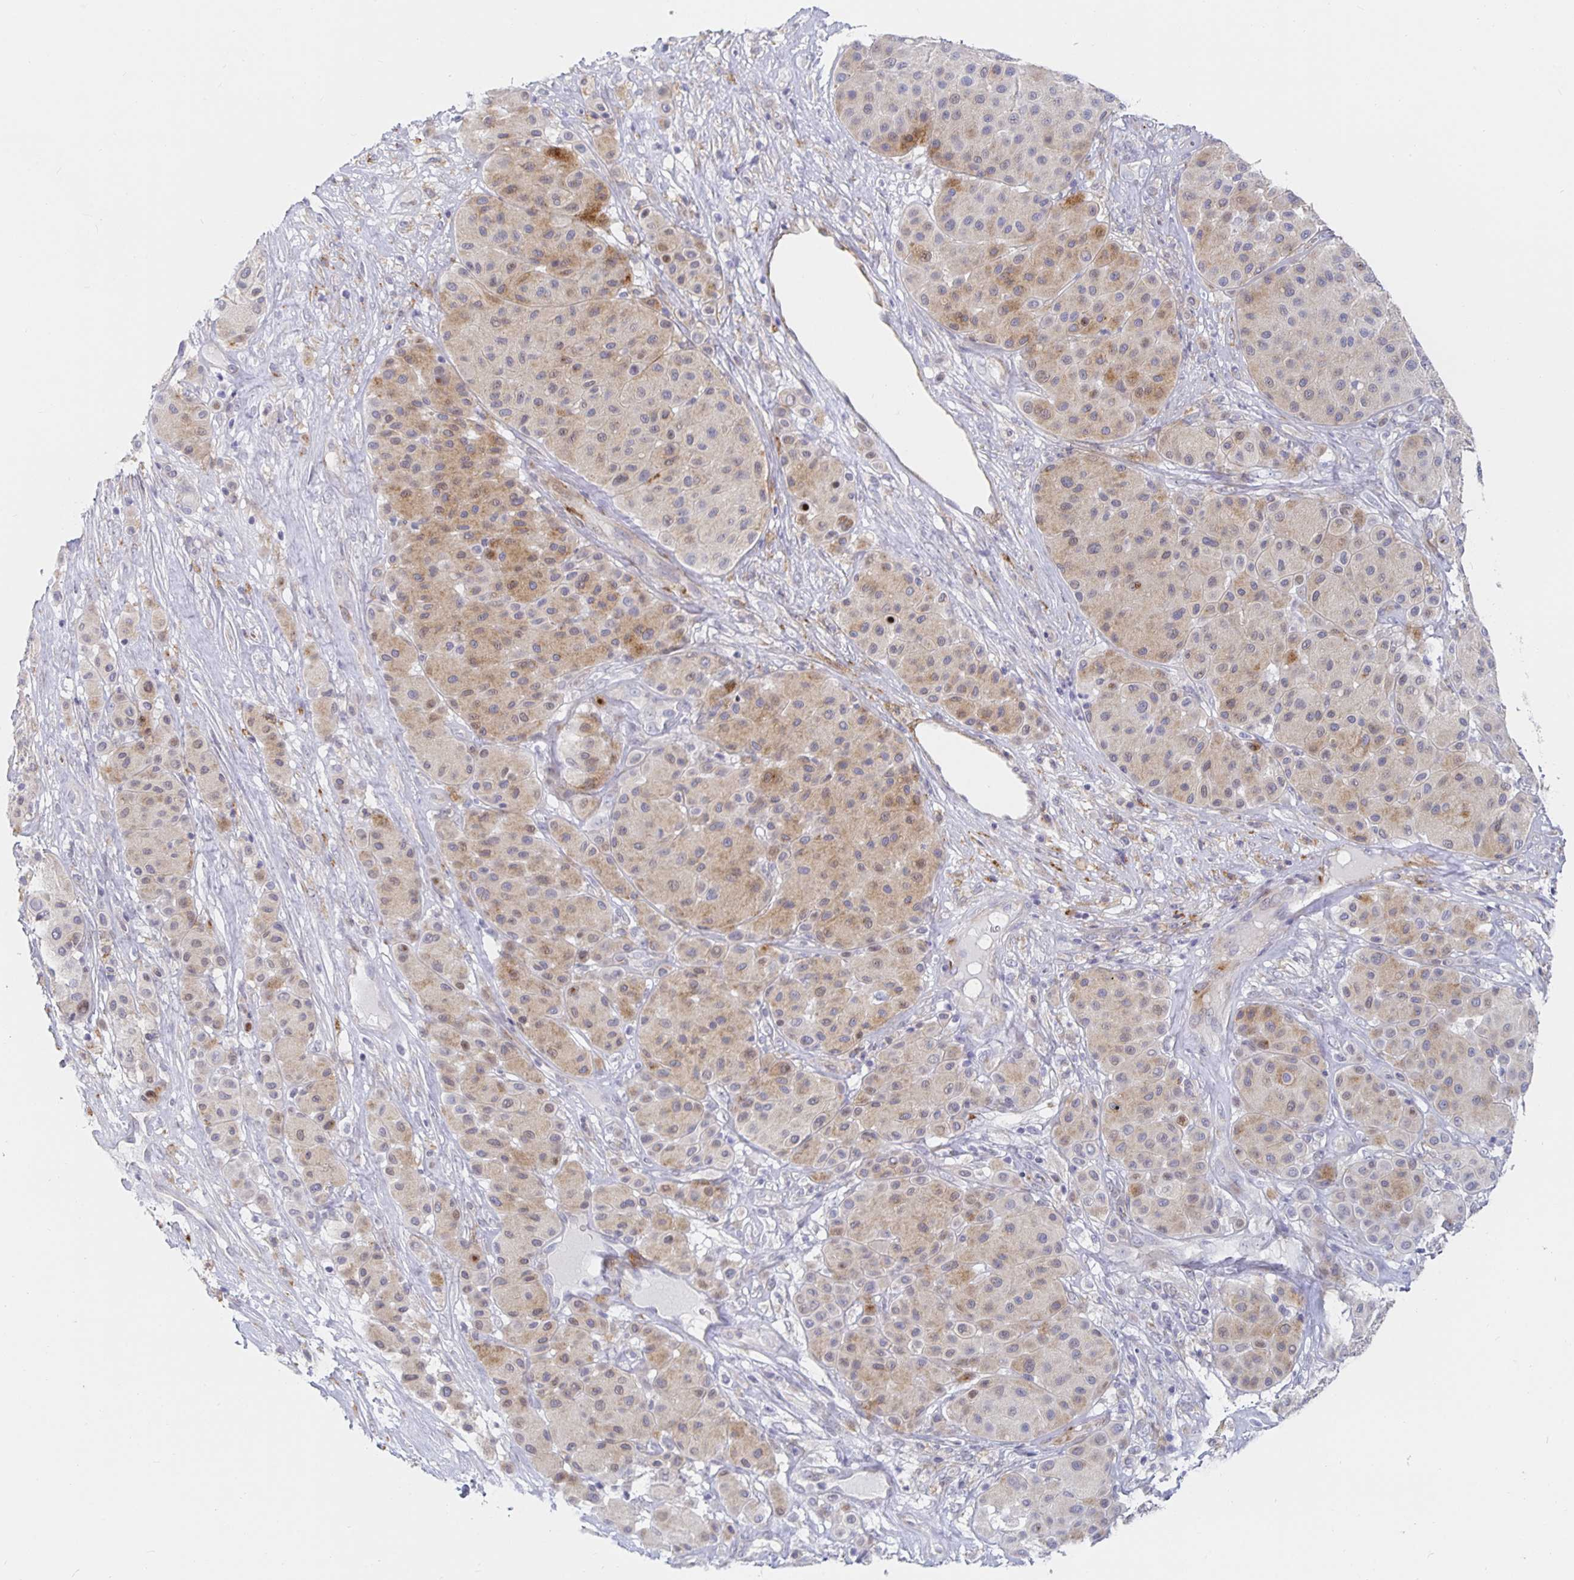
{"staining": {"intensity": "weak", "quantity": "25%-75%", "location": "cytoplasmic/membranous"}, "tissue": "melanoma", "cell_type": "Tumor cells", "image_type": "cancer", "snomed": [{"axis": "morphology", "description": "Malignant melanoma, Metastatic site"}, {"axis": "topography", "description": "Smooth muscle"}], "caption": "Immunohistochemical staining of human malignant melanoma (metastatic site) displays low levels of weak cytoplasmic/membranous expression in about 25%-75% of tumor cells.", "gene": "S100G", "patient": {"sex": "male", "age": 41}}